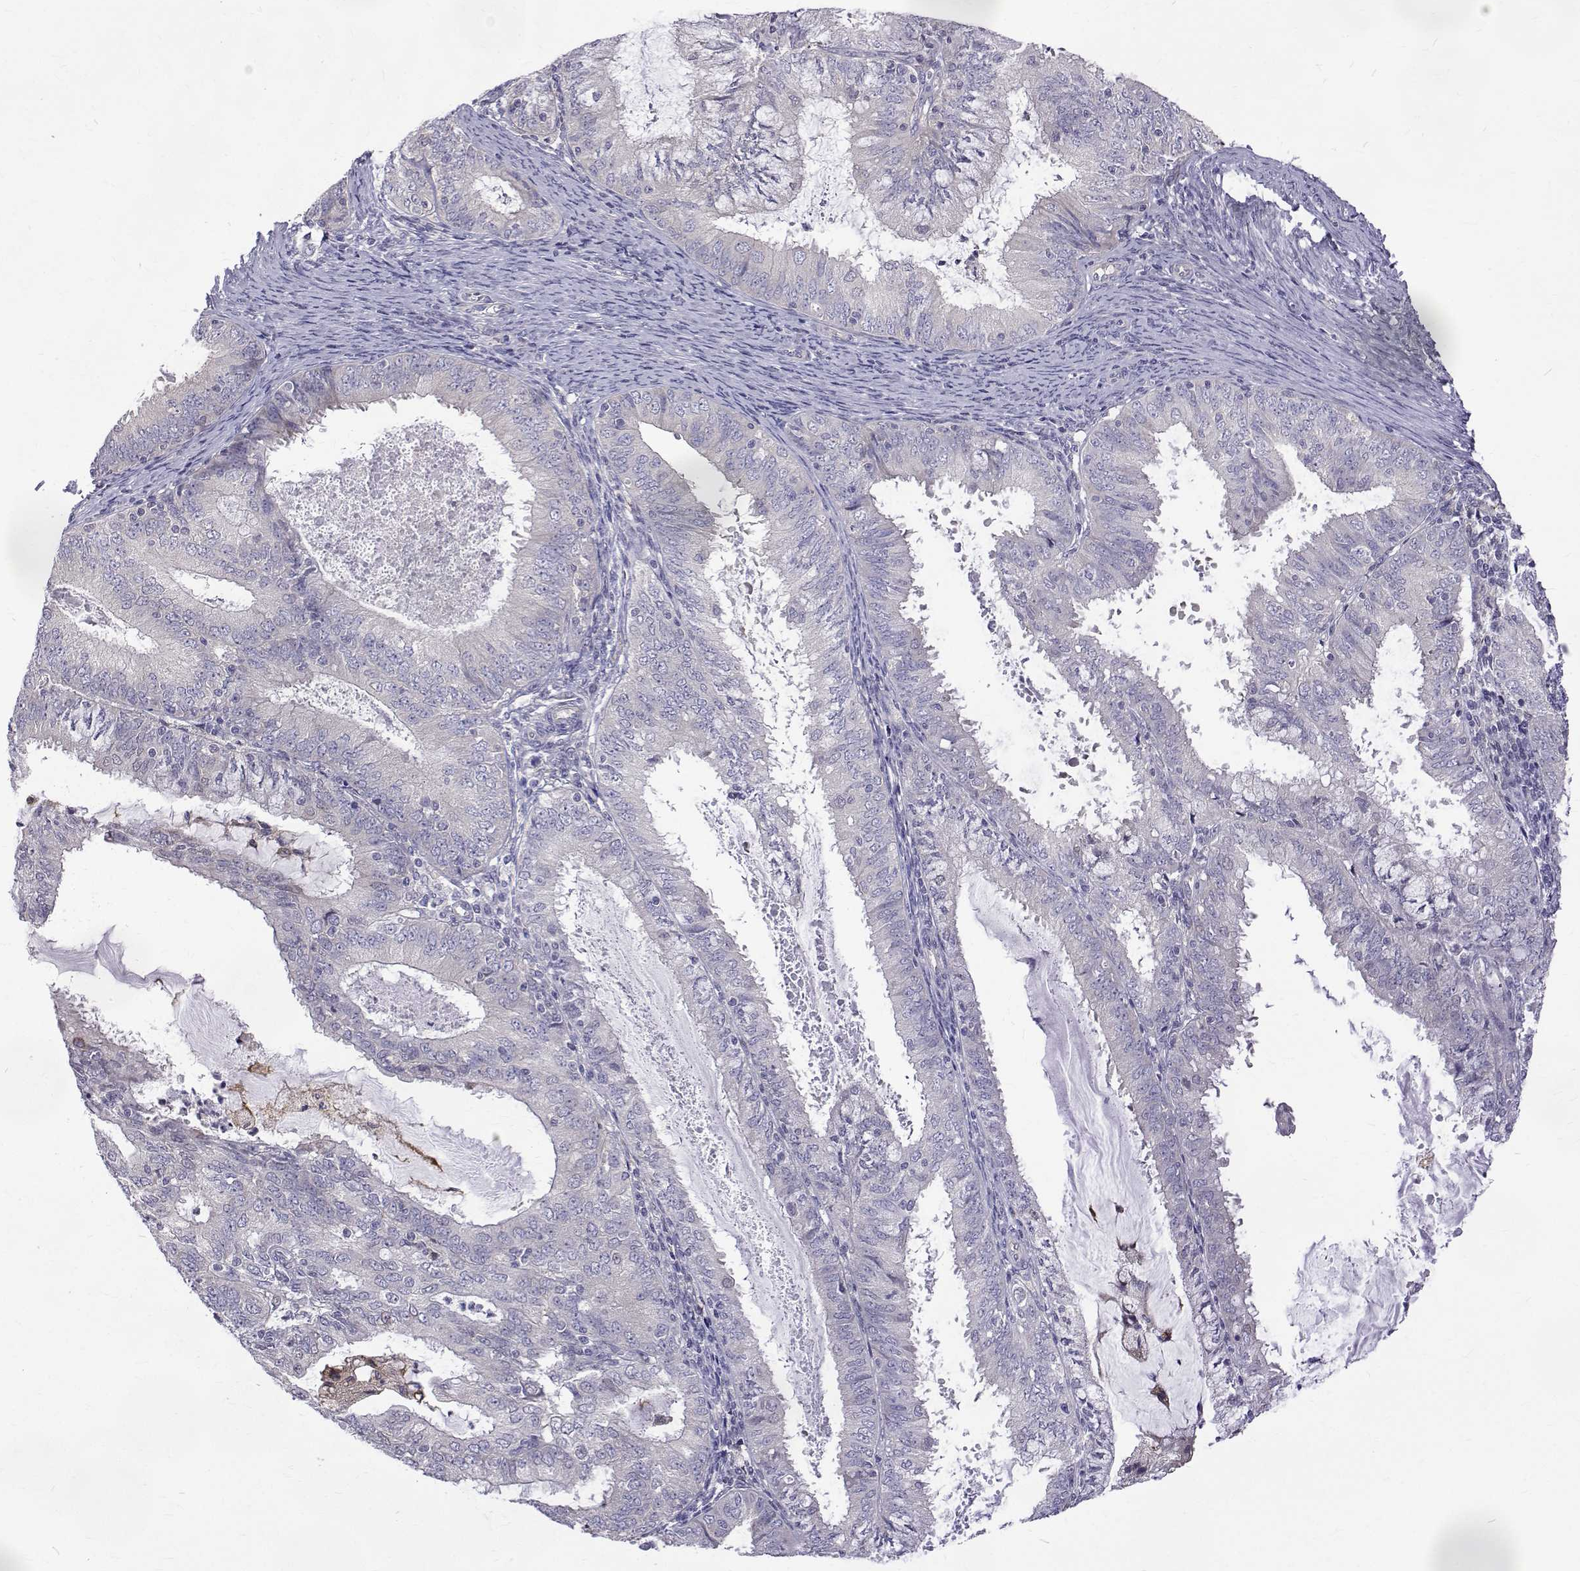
{"staining": {"intensity": "negative", "quantity": "none", "location": "none"}, "tissue": "endometrial cancer", "cell_type": "Tumor cells", "image_type": "cancer", "snomed": [{"axis": "morphology", "description": "Adenocarcinoma, NOS"}, {"axis": "topography", "description": "Endometrium"}], "caption": "There is no significant staining in tumor cells of adenocarcinoma (endometrial).", "gene": "PADI1", "patient": {"sex": "female", "age": 57}}